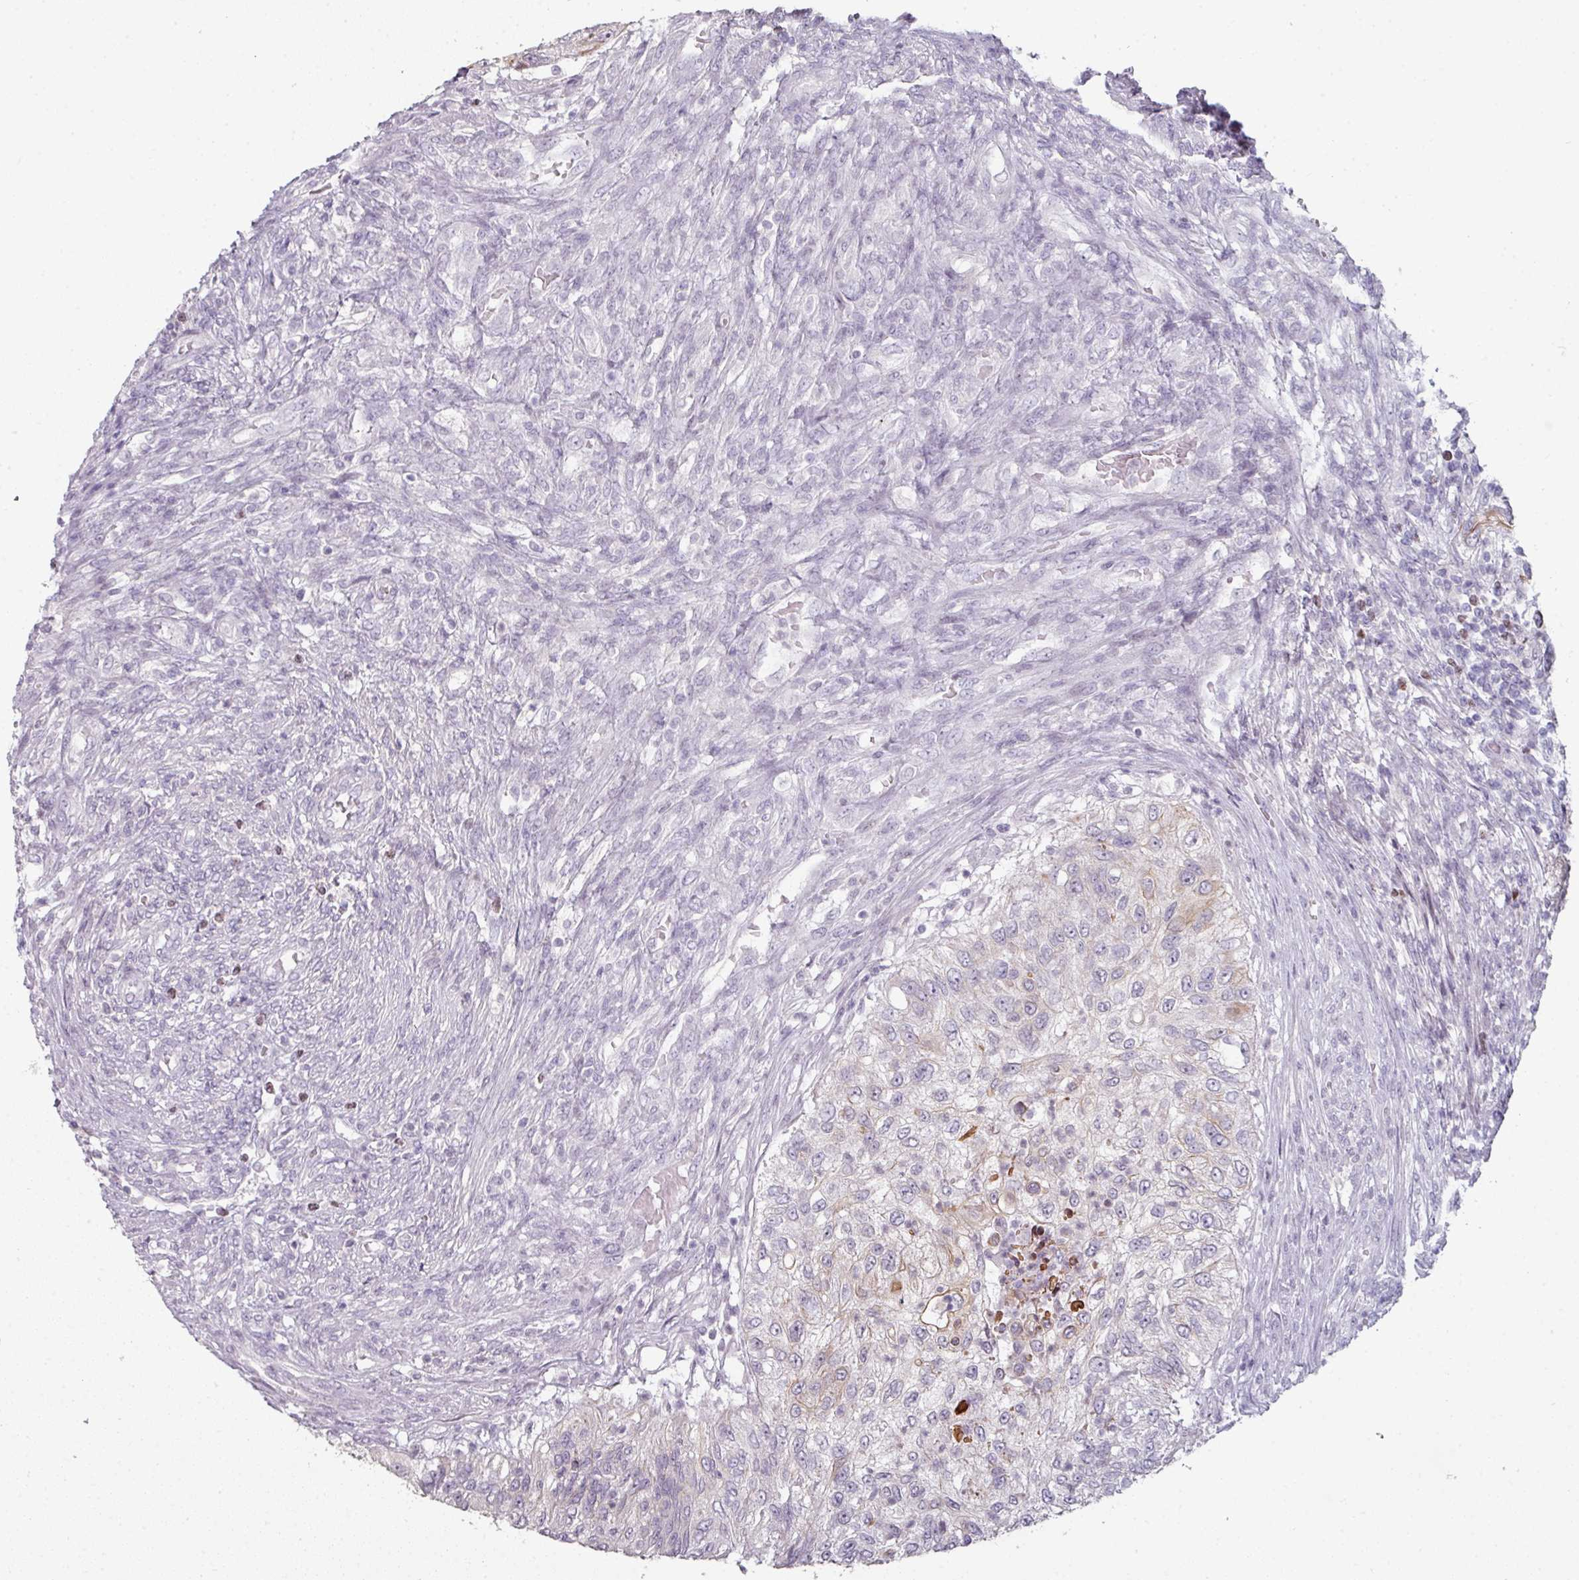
{"staining": {"intensity": "weak", "quantity": "<25%", "location": "cytoplasmic/membranous"}, "tissue": "urothelial cancer", "cell_type": "Tumor cells", "image_type": "cancer", "snomed": [{"axis": "morphology", "description": "Urothelial carcinoma, High grade"}, {"axis": "topography", "description": "Urinary bladder"}], "caption": "Immunohistochemistry of human urothelial cancer reveals no staining in tumor cells. (Stains: DAB (3,3'-diaminobenzidine) IHC with hematoxylin counter stain, Microscopy: brightfield microscopy at high magnification).", "gene": "GTF2H3", "patient": {"sex": "female", "age": 60}}